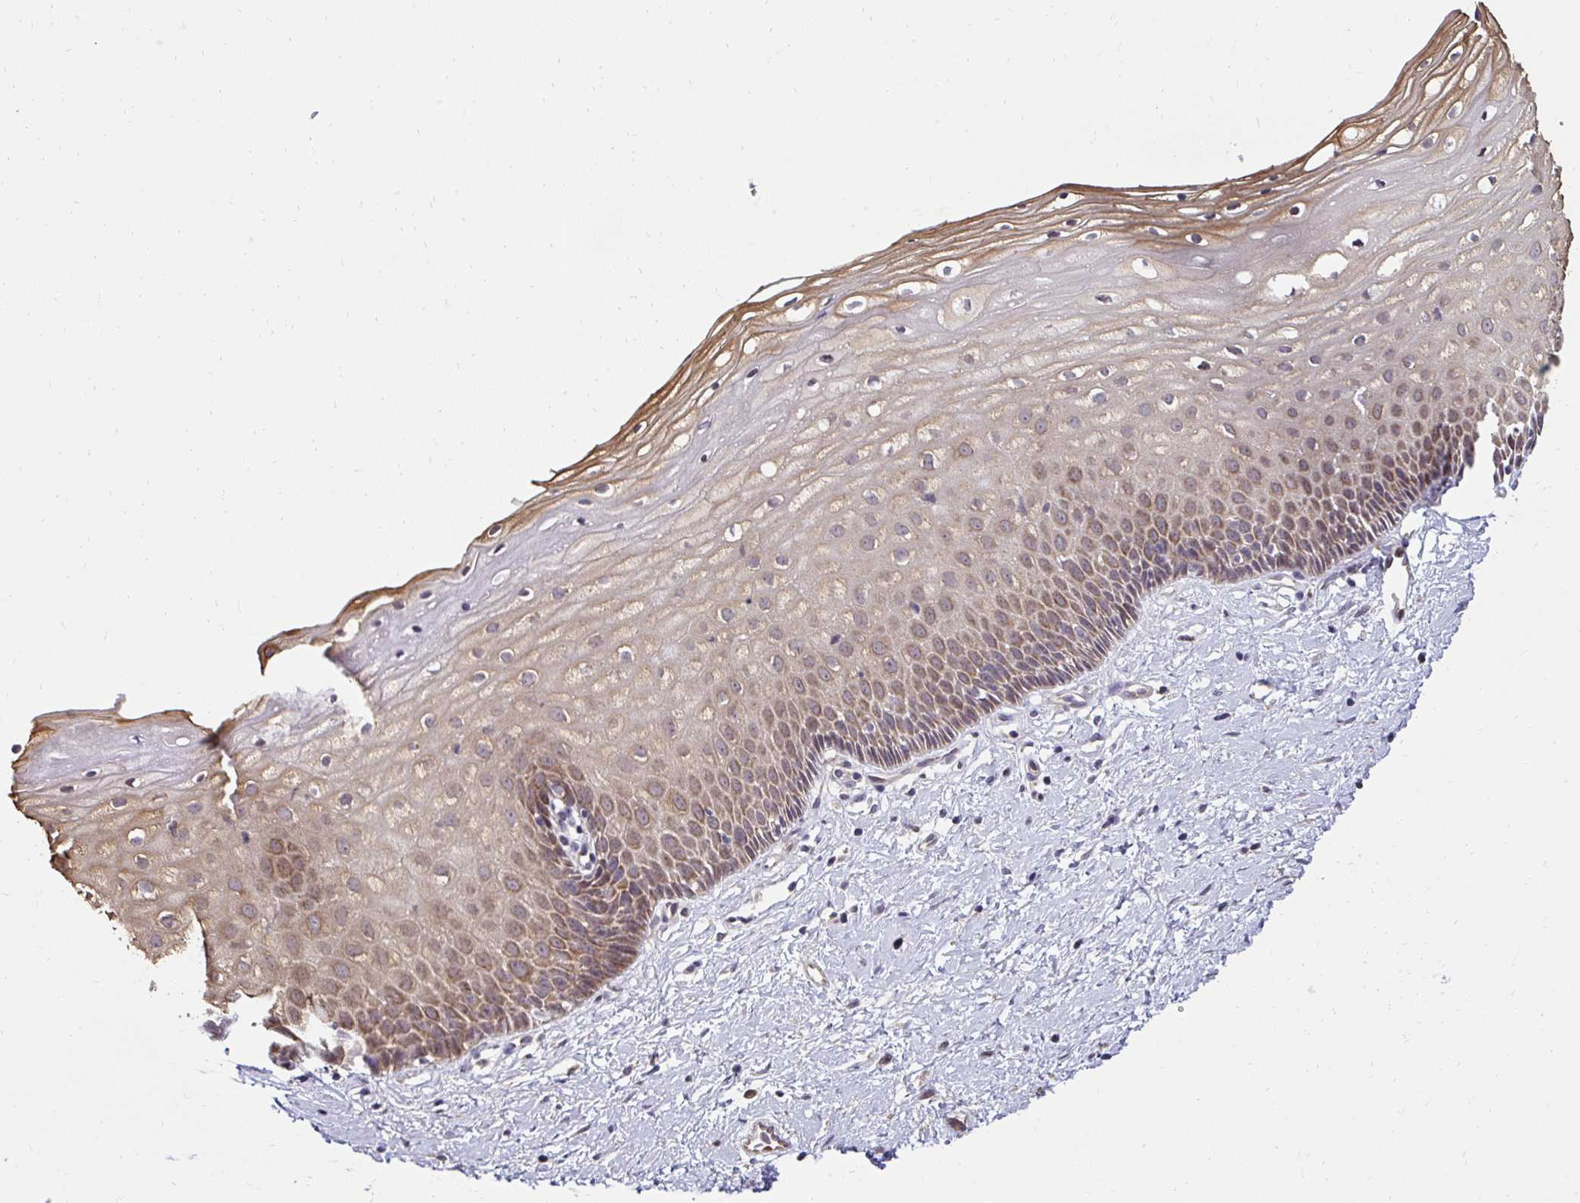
{"staining": {"intensity": "moderate", "quantity": ">75%", "location": "cytoplasmic/membranous"}, "tissue": "cervix", "cell_type": "Squamous epithelial cells", "image_type": "normal", "snomed": [{"axis": "morphology", "description": "Normal tissue, NOS"}, {"axis": "topography", "description": "Cervix"}], "caption": "Cervix stained with a brown dye shows moderate cytoplasmic/membranous positive positivity in about >75% of squamous epithelial cells.", "gene": "RDH14", "patient": {"sex": "female", "age": 36}}